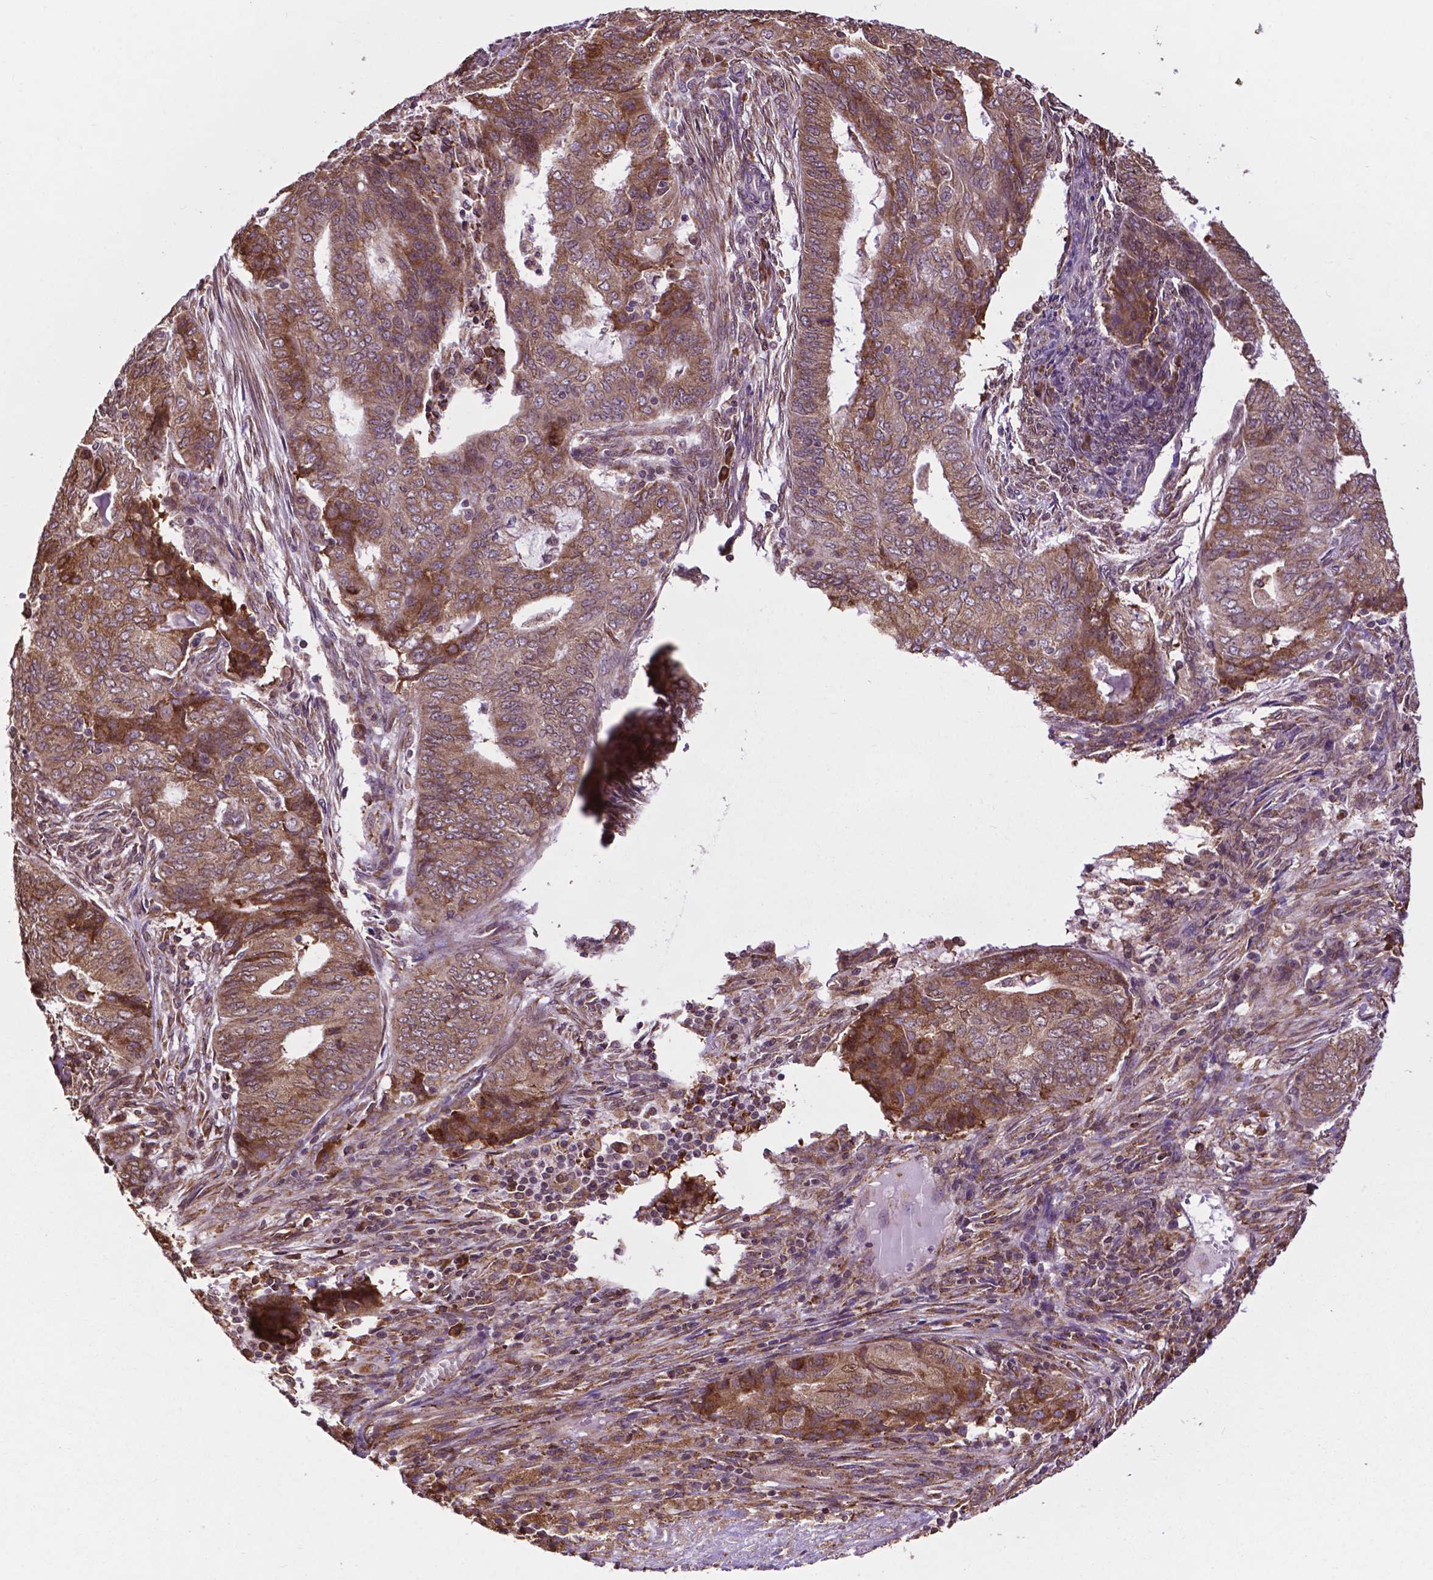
{"staining": {"intensity": "weak", "quantity": "25%-75%", "location": "cytoplasmic/membranous"}, "tissue": "endometrial cancer", "cell_type": "Tumor cells", "image_type": "cancer", "snomed": [{"axis": "morphology", "description": "Adenocarcinoma, NOS"}, {"axis": "topography", "description": "Endometrium"}], "caption": "Endometrial adenocarcinoma stained with DAB IHC exhibits low levels of weak cytoplasmic/membranous positivity in approximately 25%-75% of tumor cells.", "gene": "GANAB", "patient": {"sex": "female", "age": 62}}